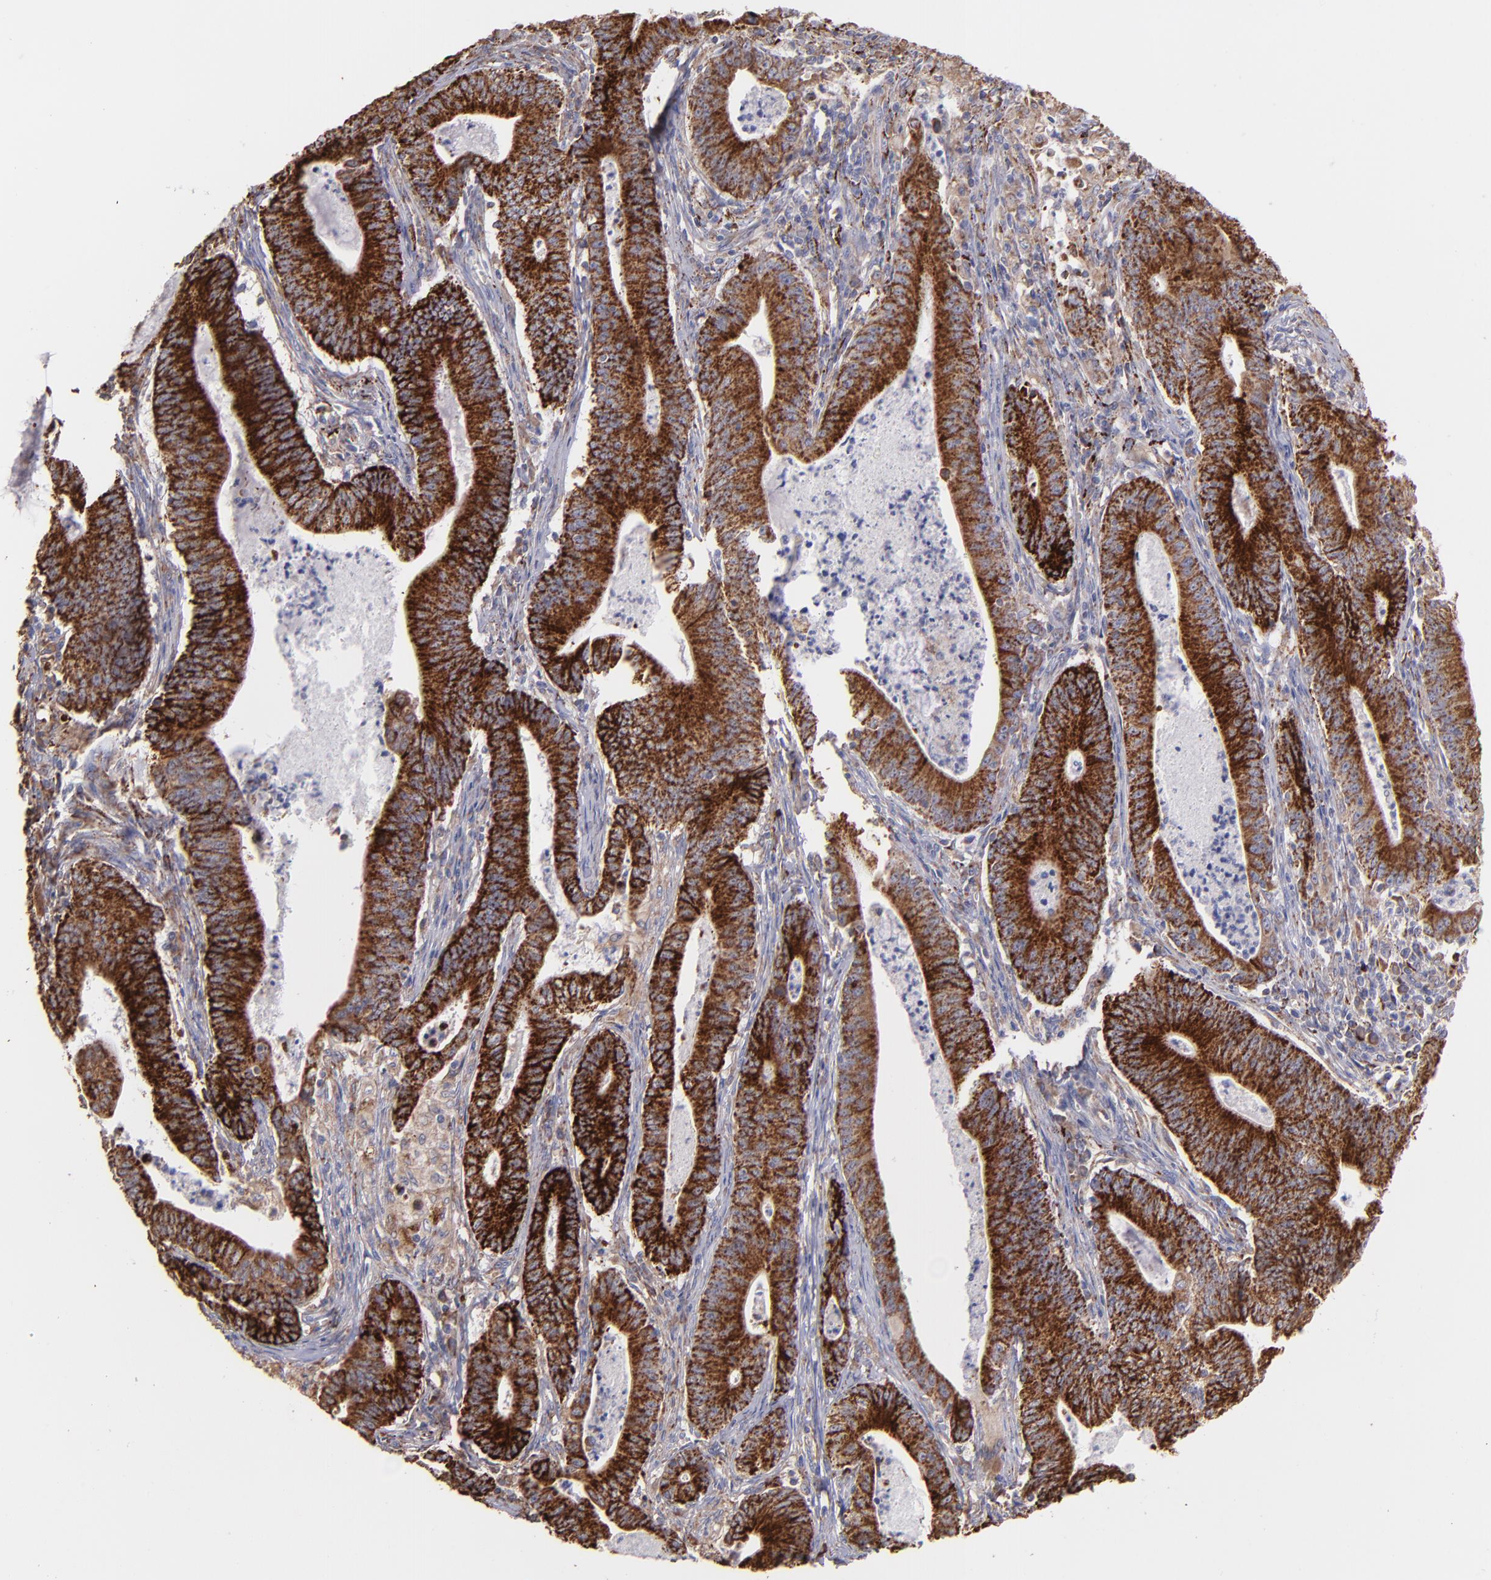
{"staining": {"intensity": "strong", "quantity": ">75%", "location": "cytoplasmic/membranous"}, "tissue": "stomach cancer", "cell_type": "Tumor cells", "image_type": "cancer", "snomed": [{"axis": "morphology", "description": "Adenocarcinoma, NOS"}, {"axis": "topography", "description": "Stomach, lower"}], "caption": "Stomach cancer stained with DAB (3,3'-diaminobenzidine) IHC exhibits high levels of strong cytoplasmic/membranous expression in about >75% of tumor cells.", "gene": "MAOB", "patient": {"sex": "female", "age": 86}}